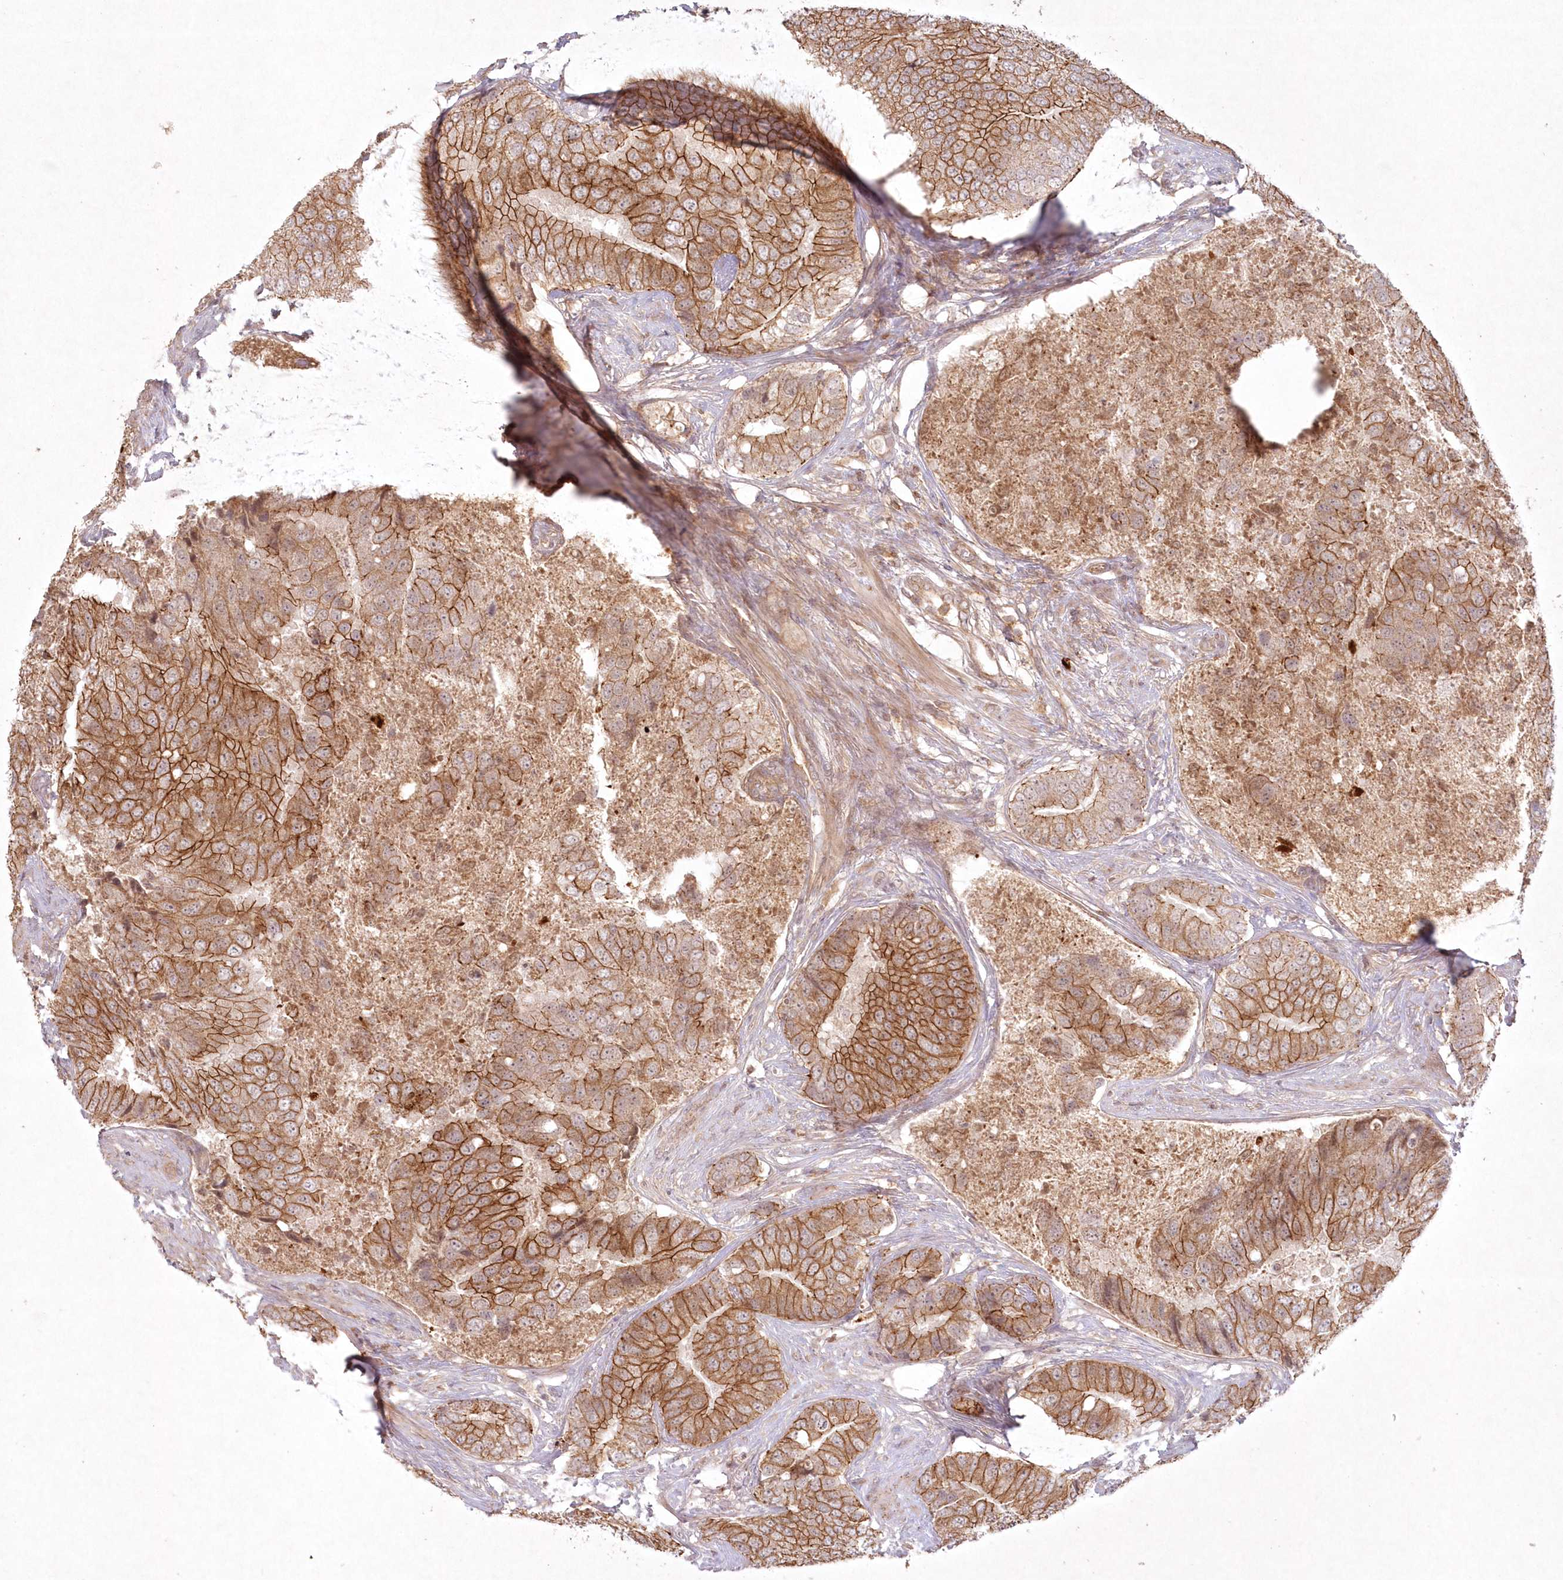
{"staining": {"intensity": "strong", "quantity": ">75%", "location": "cytoplasmic/membranous"}, "tissue": "prostate cancer", "cell_type": "Tumor cells", "image_type": "cancer", "snomed": [{"axis": "morphology", "description": "Adenocarcinoma, High grade"}, {"axis": "topography", "description": "Prostate"}], "caption": "Immunohistochemistry (IHC) image of adenocarcinoma (high-grade) (prostate) stained for a protein (brown), which reveals high levels of strong cytoplasmic/membranous staining in about >75% of tumor cells.", "gene": "TOGARAM2", "patient": {"sex": "male", "age": 70}}